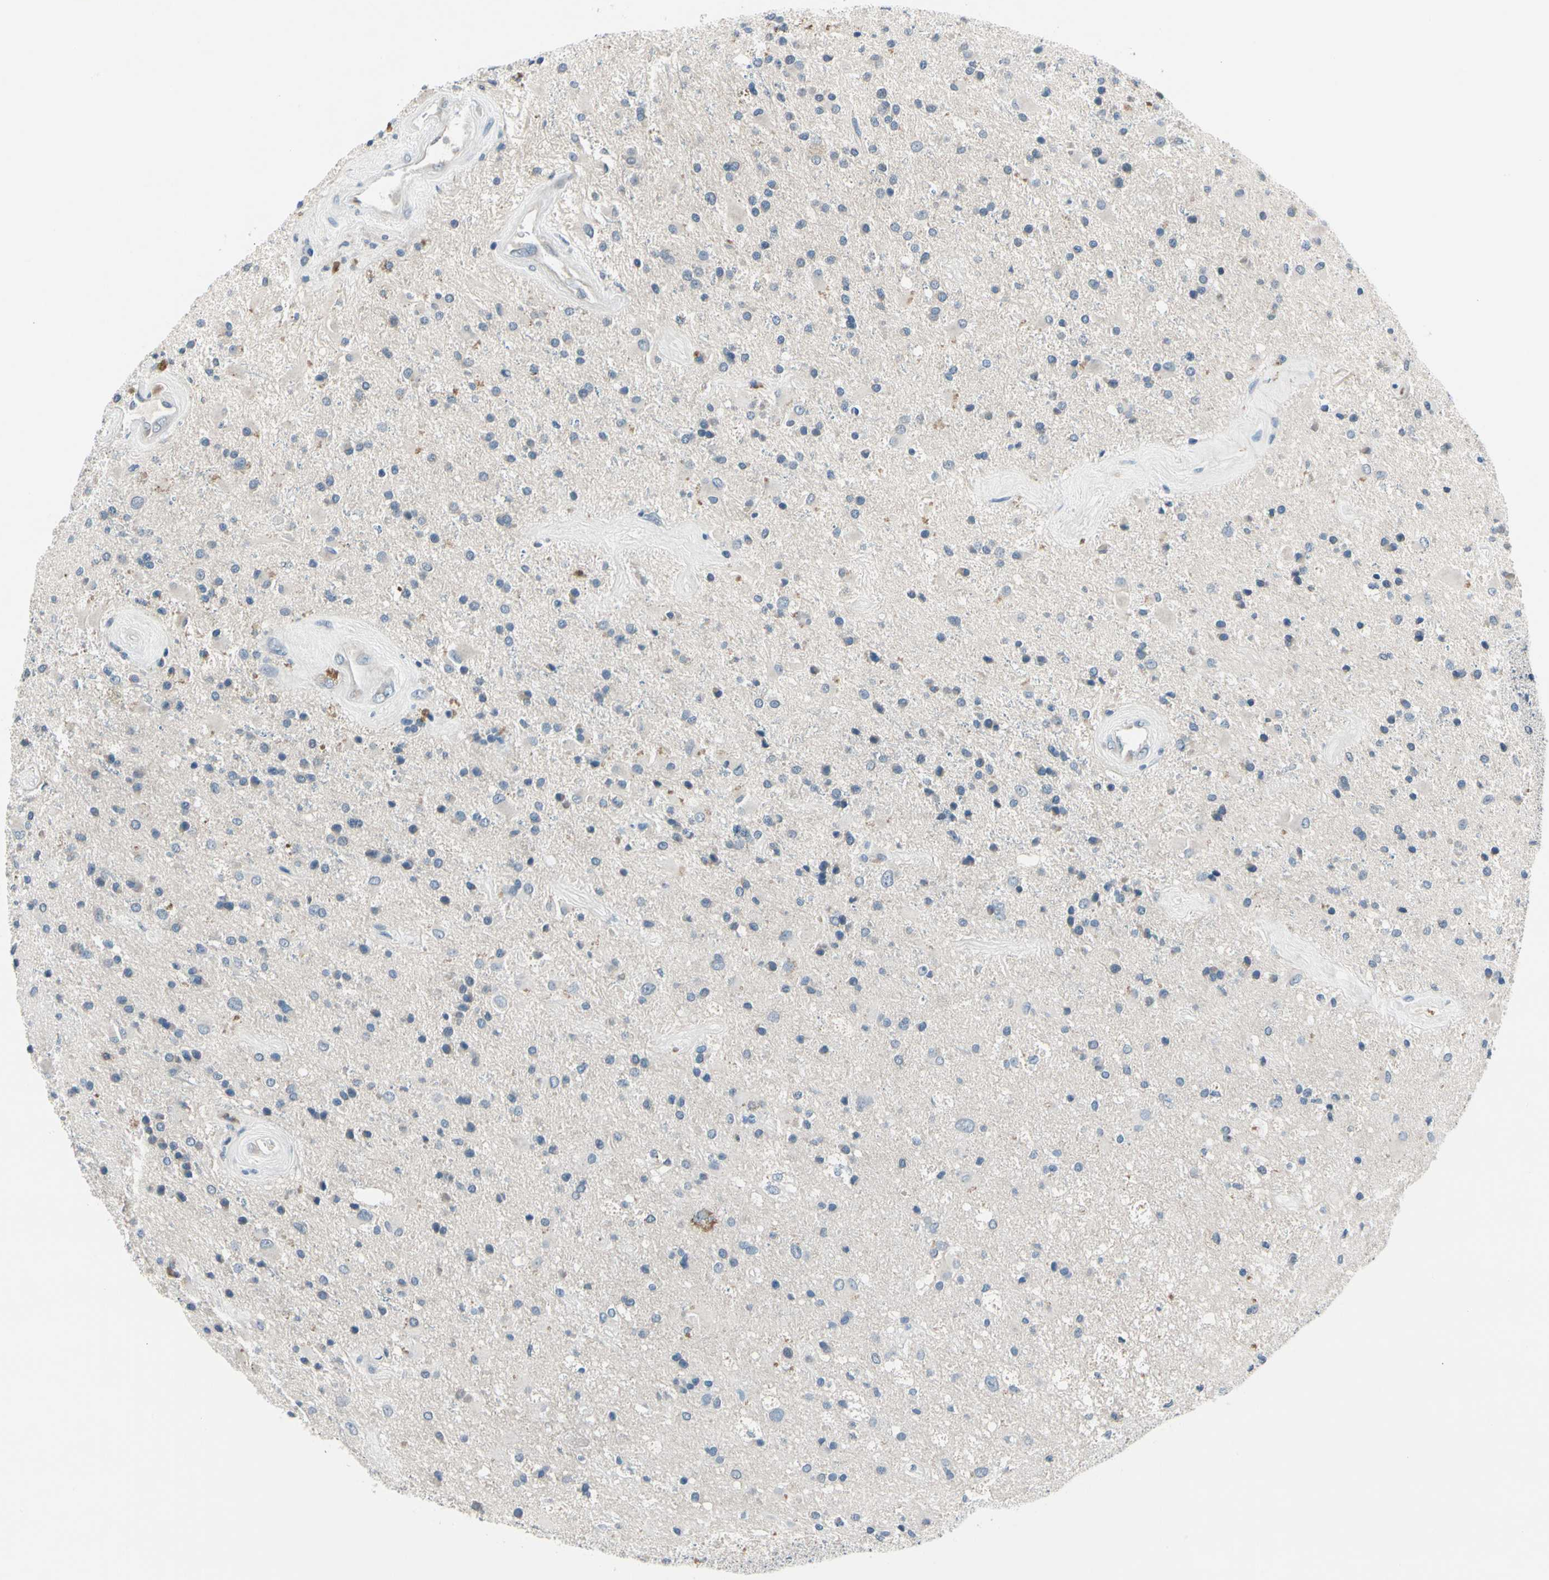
{"staining": {"intensity": "weak", "quantity": "<25%", "location": "cytoplasmic/membranous"}, "tissue": "glioma", "cell_type": "Tumor cells", "image_type": "cancer", "snomed": [{"axis": "morphology", "description": "Glioma, malignant, Low grade"}, {"axis": "topography", "description": "Brain"}], "caption": "This is an IHC micrograph of human glioma. There is no expression in tumor cells.", "gene": "SELENOK", "patient": {"sex": "male", "age": 58}}